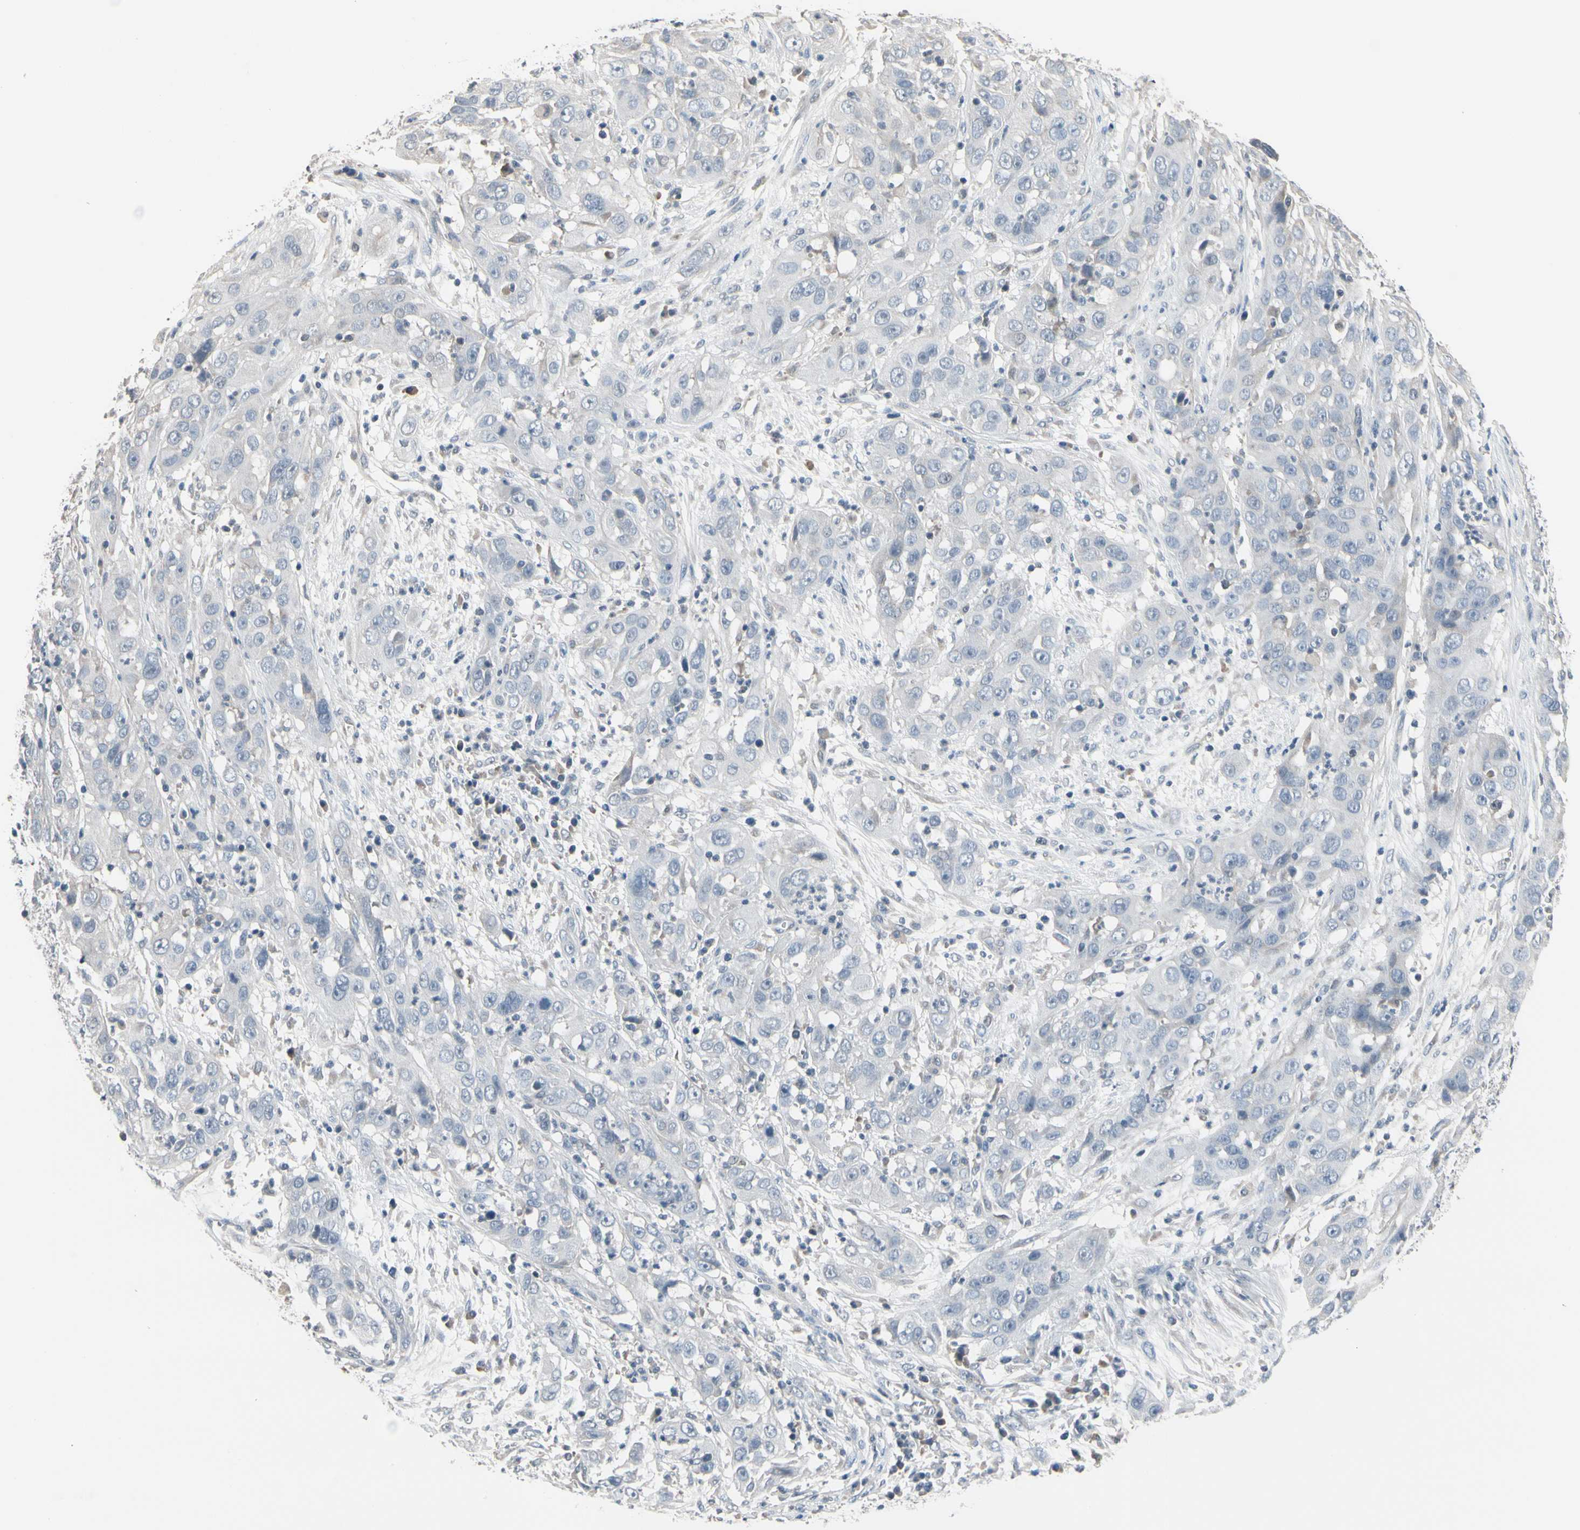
{"staining": {"intensity": "negative", "quantity": "none", "location": "none"}, "tissue": "cervical cancer", "cell_type": "Tumor cells", "image_type": "cancer", "snomed": [{"axis": "morphology", "description": "Squamous cell carcinoma, NOS"}, {"axis": "topography", "description": "Cervix"}], "caption": "There is no significant expression in tumor cells of cervical cancer (squamous cell carcinoma).", "gene": "SV2A", "patient": {"sex": "female", "age": 32}}